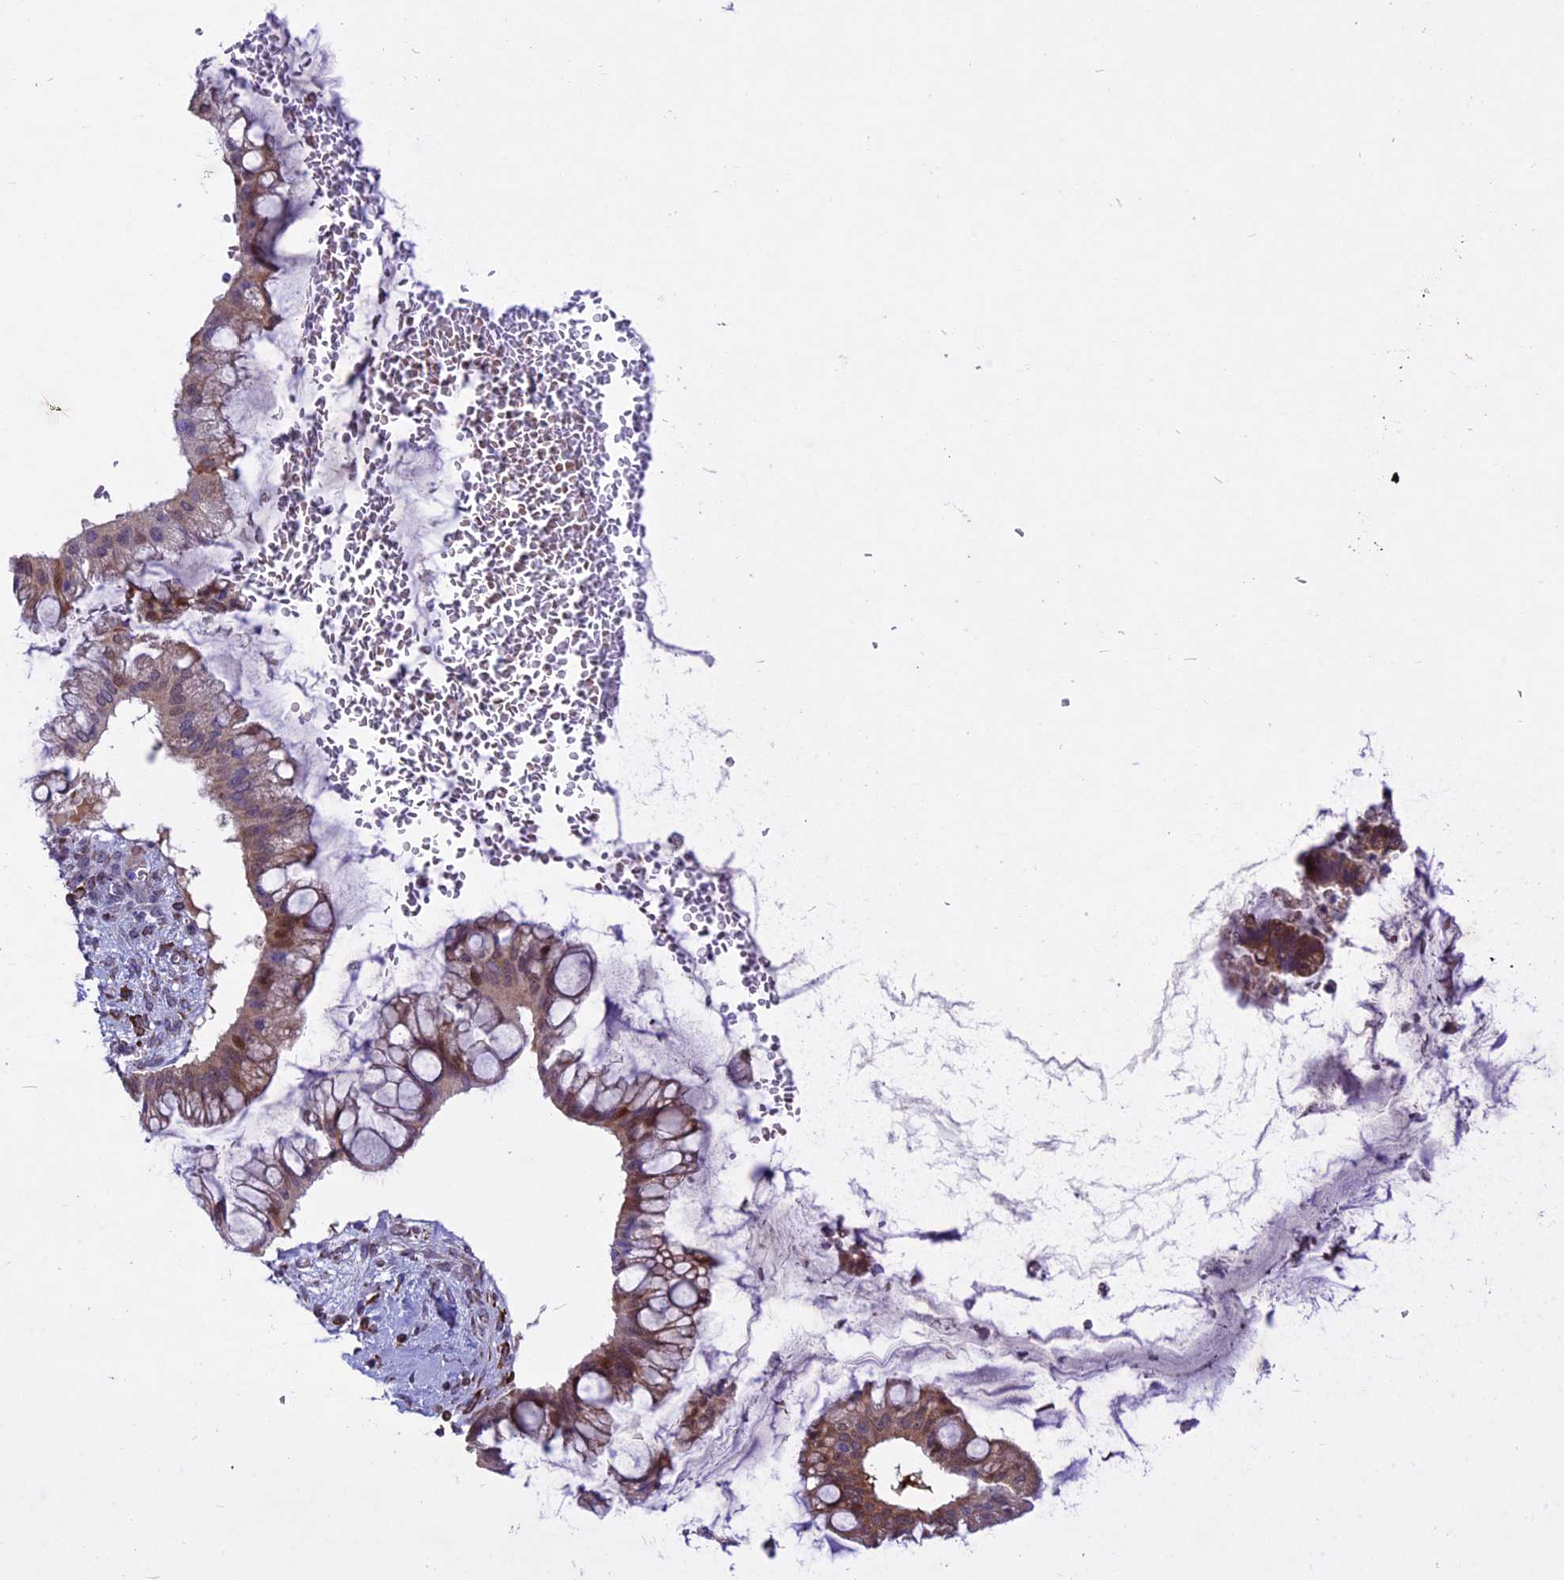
{"staining": {"intensity": "moderate", "quantity": ">75%", "location": "cytoplasmic/membranous"}, "tissue": "ovarian cancer", "cell_type": "Tumor cells", "image_type": "cancer", "snomed": [{"axis": "morphology", "description": "Cystadenocarcinoma, mucinous, NOS"}, {"axis": "topography", "description": "Ovary"}], "caption": "Protein expression analysis of ovarian cancer reveals moderate cytoplasmic/membranous positivity in about >75% of tumor cells.", "gene": "MIEF2", "patient": {"sex": "female", "age": 73}}